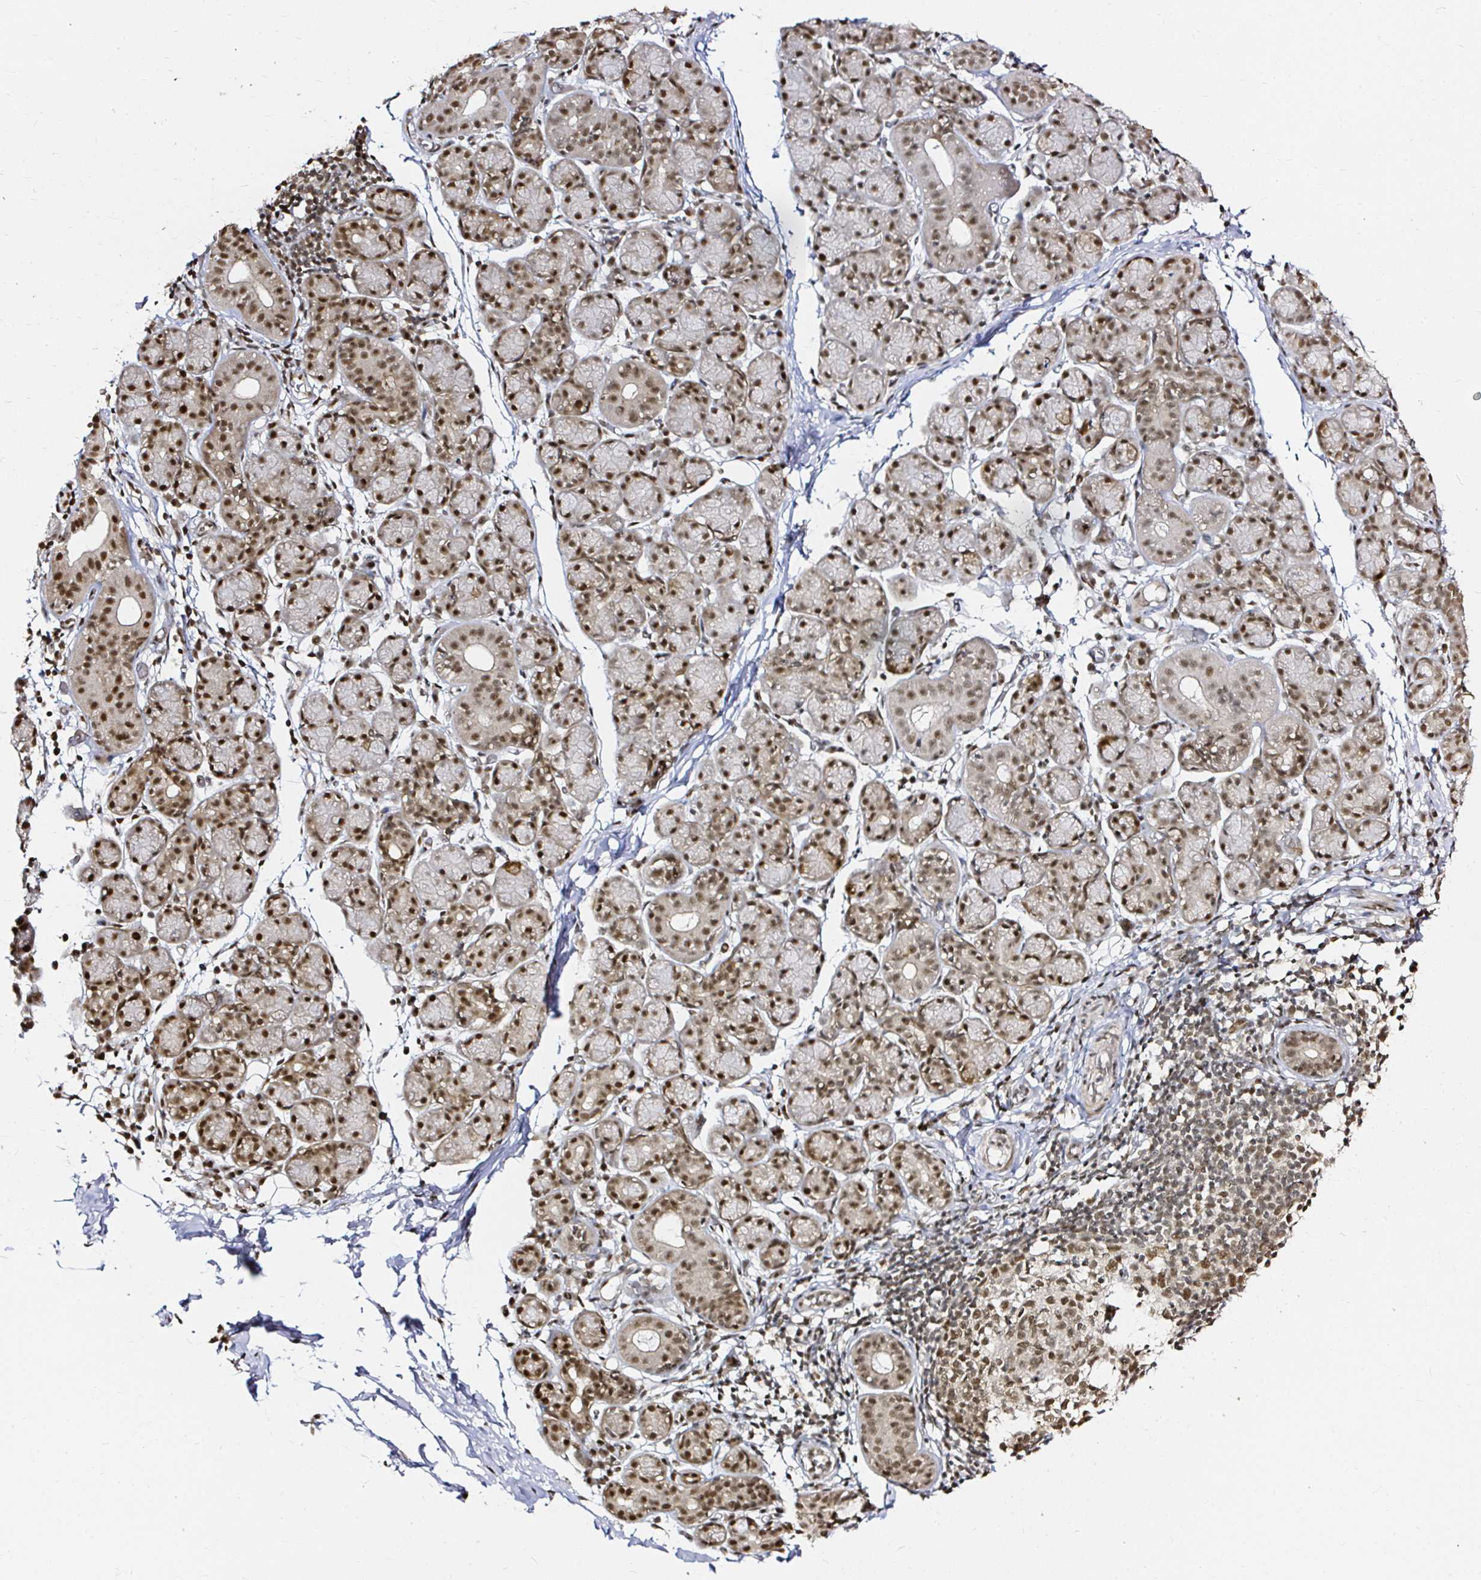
{"staining": {"intensity": "moderate", "quantity": ">75%", "location": "nuclear"}, "tissue": "salivary gland", "cell_type": "Glandular cells", "image_type": "normal", "snomed": [{"axis": "morphology", "description": "Normal tissue, NOS"}, {"axis": "morphology", "description": "Inflammation, NOS"}, {"axis": "topography", "description": "Lymph node"}, {"axis": "topography", "description": "Salivary gland"}], "caption": "An image showing moderate nuclear expression in about >75% of glandular cells in unremarkable salivary gland, as visualized by brown immunohistochemical staining.", "gene": "SNRPC", "patient": {"sex": "male", "age": 3}}